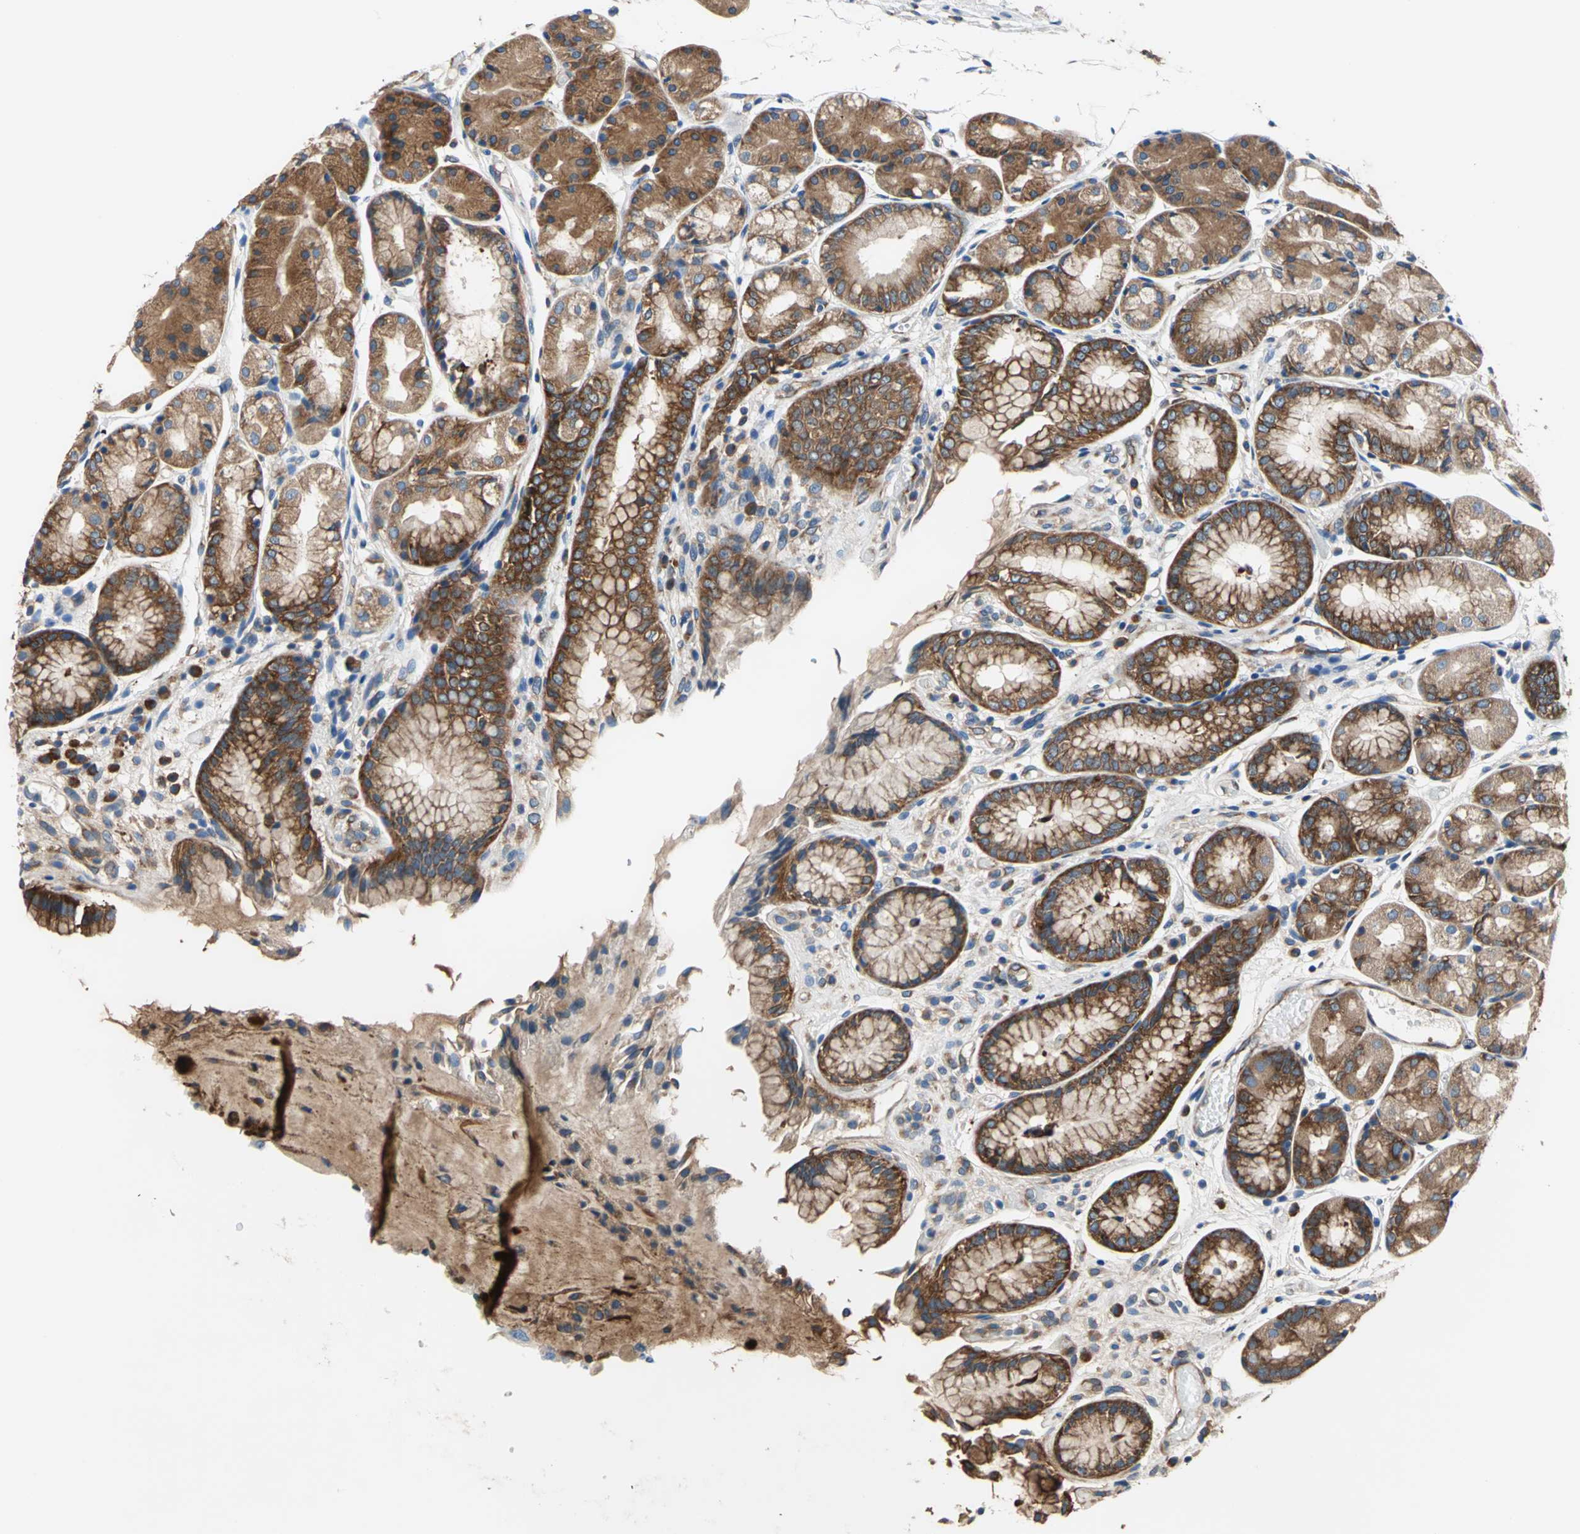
{"staining": {"intensity": "strong", "quantity": ">75%", "location": "cytoplasmic/membranous"}, "tissue": "stomach", "cell_type": "Glandular cells", "image_type": "normal", "snomed": [{"axis": "morphology", "description": "Normal tissue, NOS"}, {"axis": "topography", "description": "Stomach, upper"}], "caption": "Glandular cells display strong cytoplasmic/membranous expression in approximately >75% of cells in unremarkable stomach. Nuclei are stained in blue.", "gene": "TRIM25", "patient": {"sex": "male", "age": 72}}